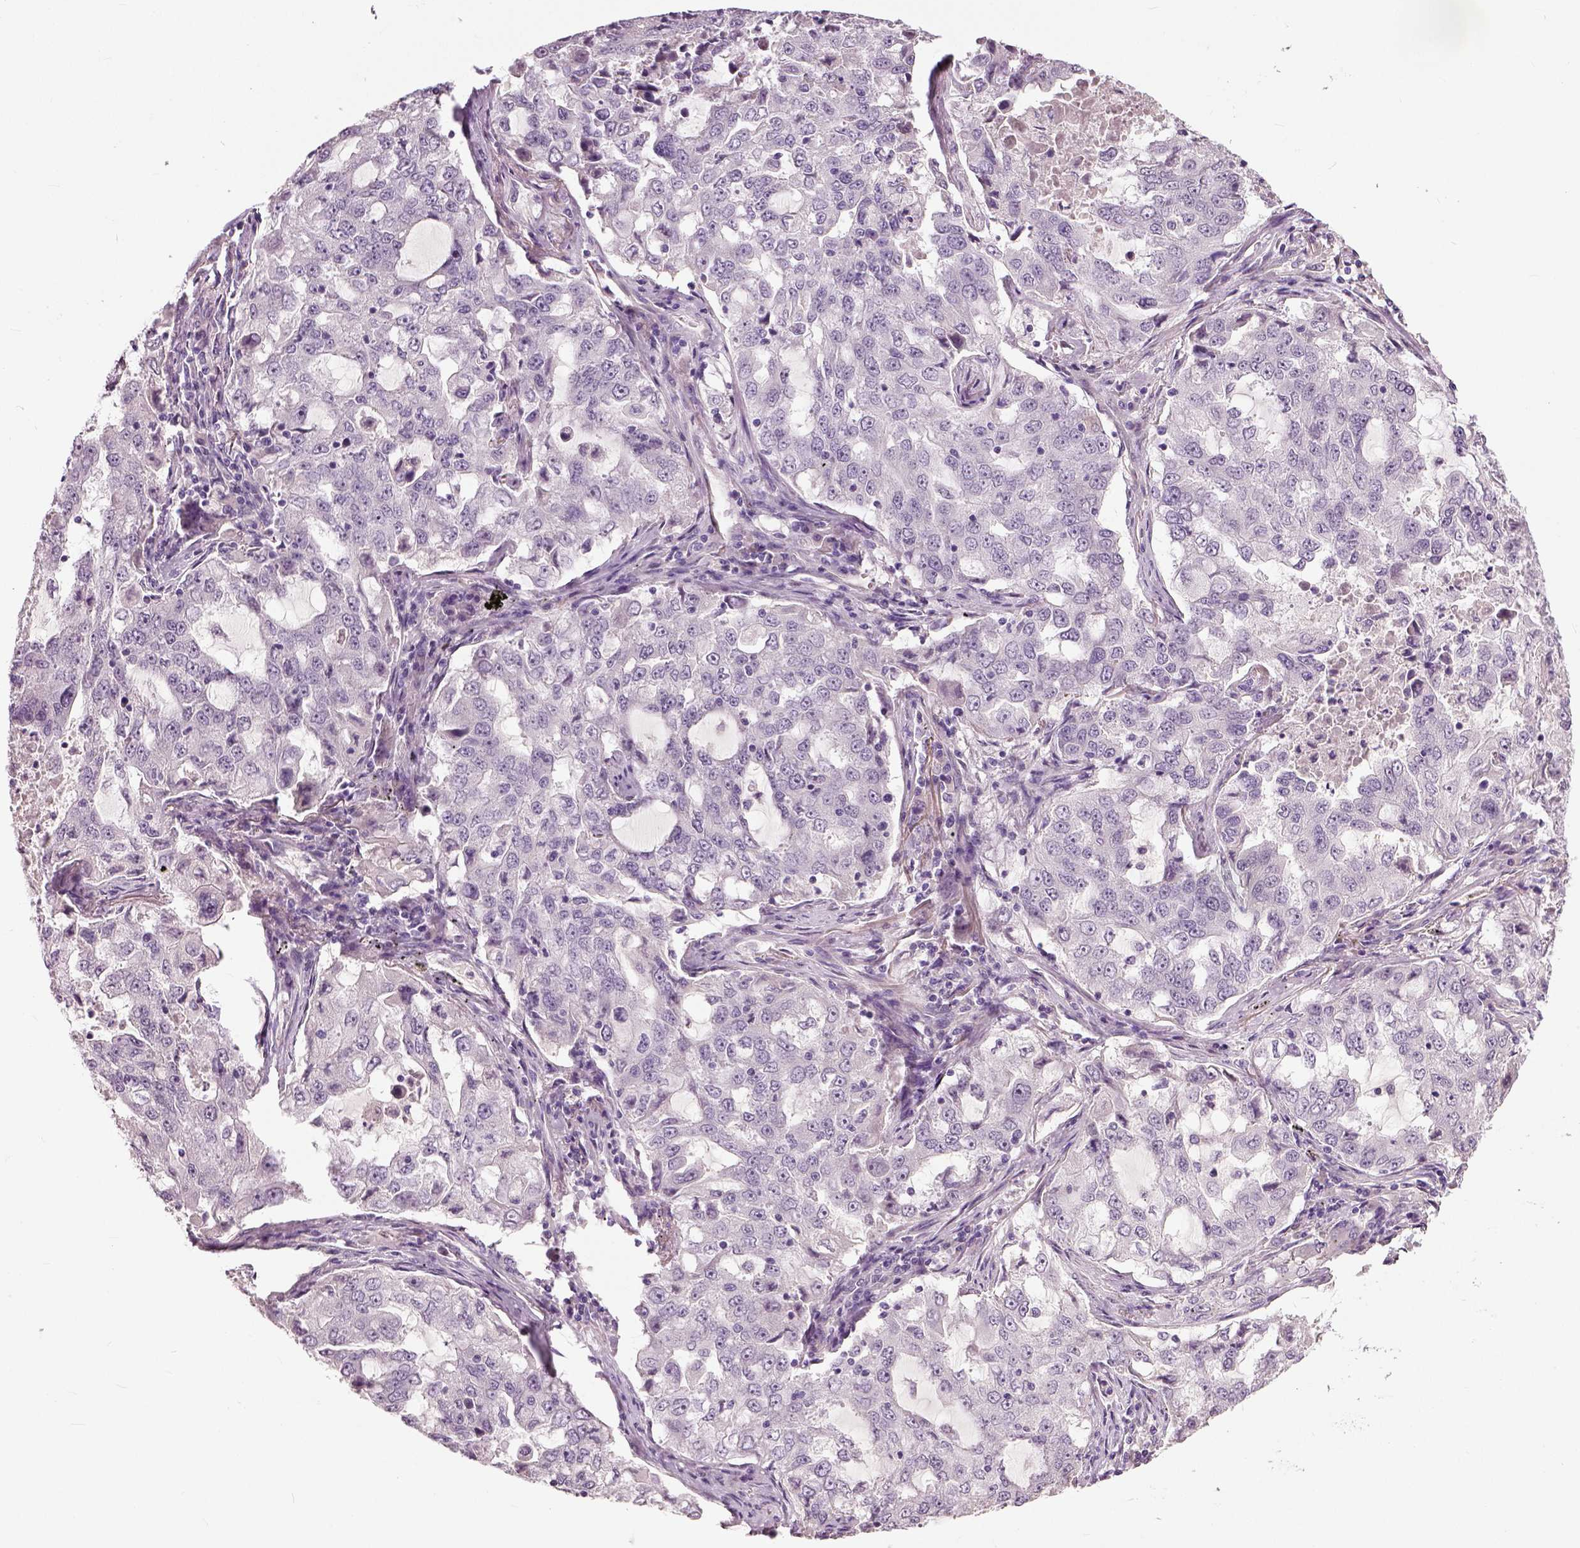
{"staining": {"intensity": "negative", "quantity": "none", "location": "none"}, "tissue": "lung cancer", "cell_type": "Tumor cells", "image_type": "cancer", "snomed": [{"axis": "morphology", "description": "Adenocarcinoma, NOS"}, {"axis": "topography", "description": "Lung"}], "caption": "Tumor cells show no significant protein positivity in lung cancer (adenocarcinoma).", "gene": "NECAB1", "patient": {"sex": "female", "age": 61}}